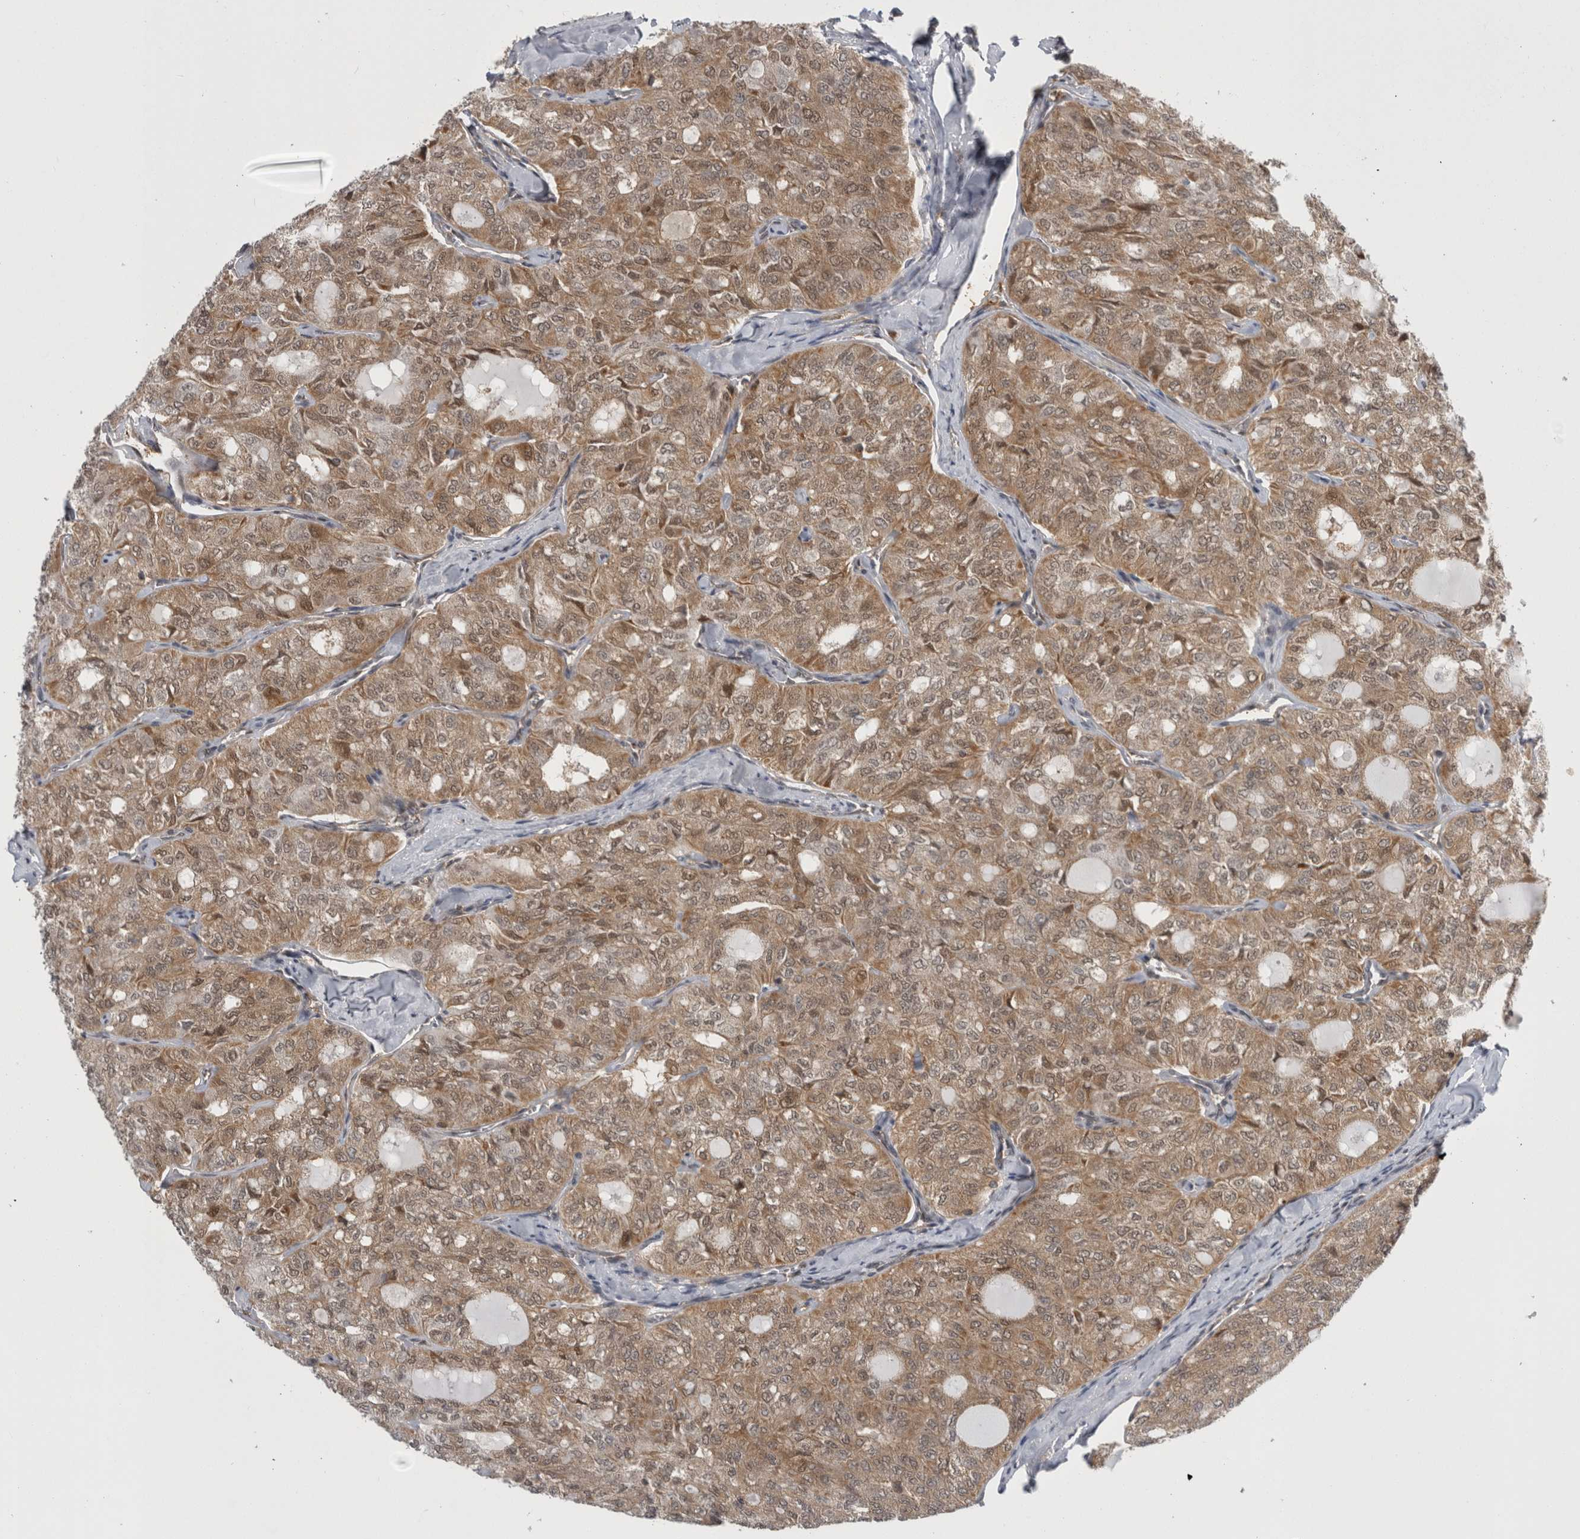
{"staining": {"intensity": "moderate", "quantity": ">75%", "location": "cytoplasmic/membranous,nuclear"}, "tissue": "thyroid cancer", "cell_type": "Tumor cells", "image_type": "cancer", "snomed": [{"axis": "morphology", "description": "Follicular adenoma carcinoma, NOS"}, {"axis": "topography", "description": "Thyroid gland"}], "caption": "IHC (DAB) staining of thyroid cancer (follicular adenoma carcinoma) reveals moderate cytoplasmic/membranous and nuclear protein expression in approximately >75% of tumor cells.", "gene": "PSMB2", "patient": {"sex": "male", "age": 75}}